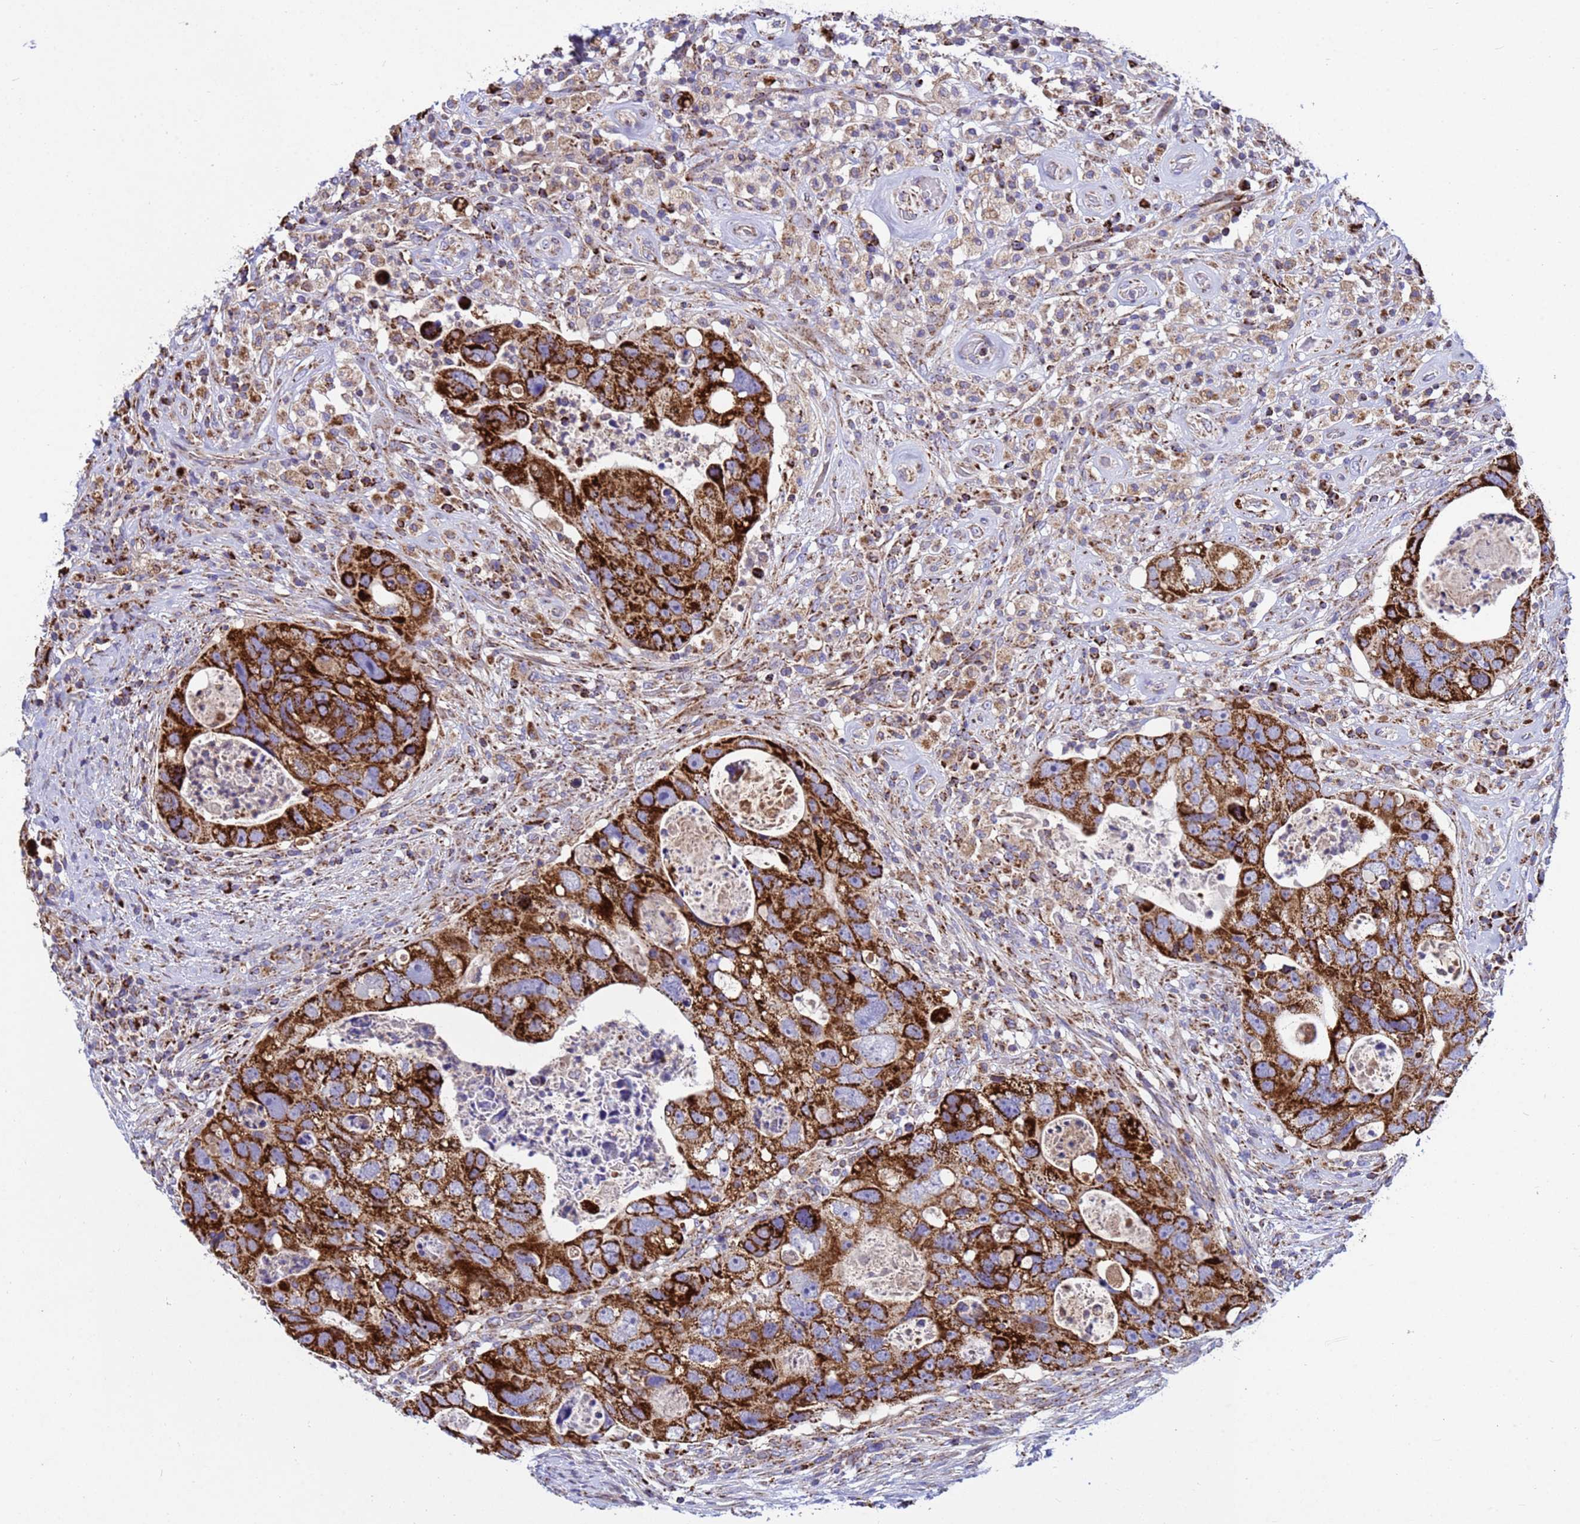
{"staining": {"intensity": "strong", "quantity": ">75%", "location": "cytoplasmic/membranous"}, "tissue": "colorectal cancer", "cell_type": "Tumor cells", "image_type": "cancer", "snomed": [{"axis": "morphology", "description": "Adenocarcinoma, NOS"}, {"axis": "topography", "description": "Rectum"}], "caption": "Colorectal adenocarcinoma stained with IHC shows strong cytoplasmic/membranous expression in approximately >75% of tumor cells.", "gene": "TUBGCP3", "patient": {"sex": "male", "age": 59}}